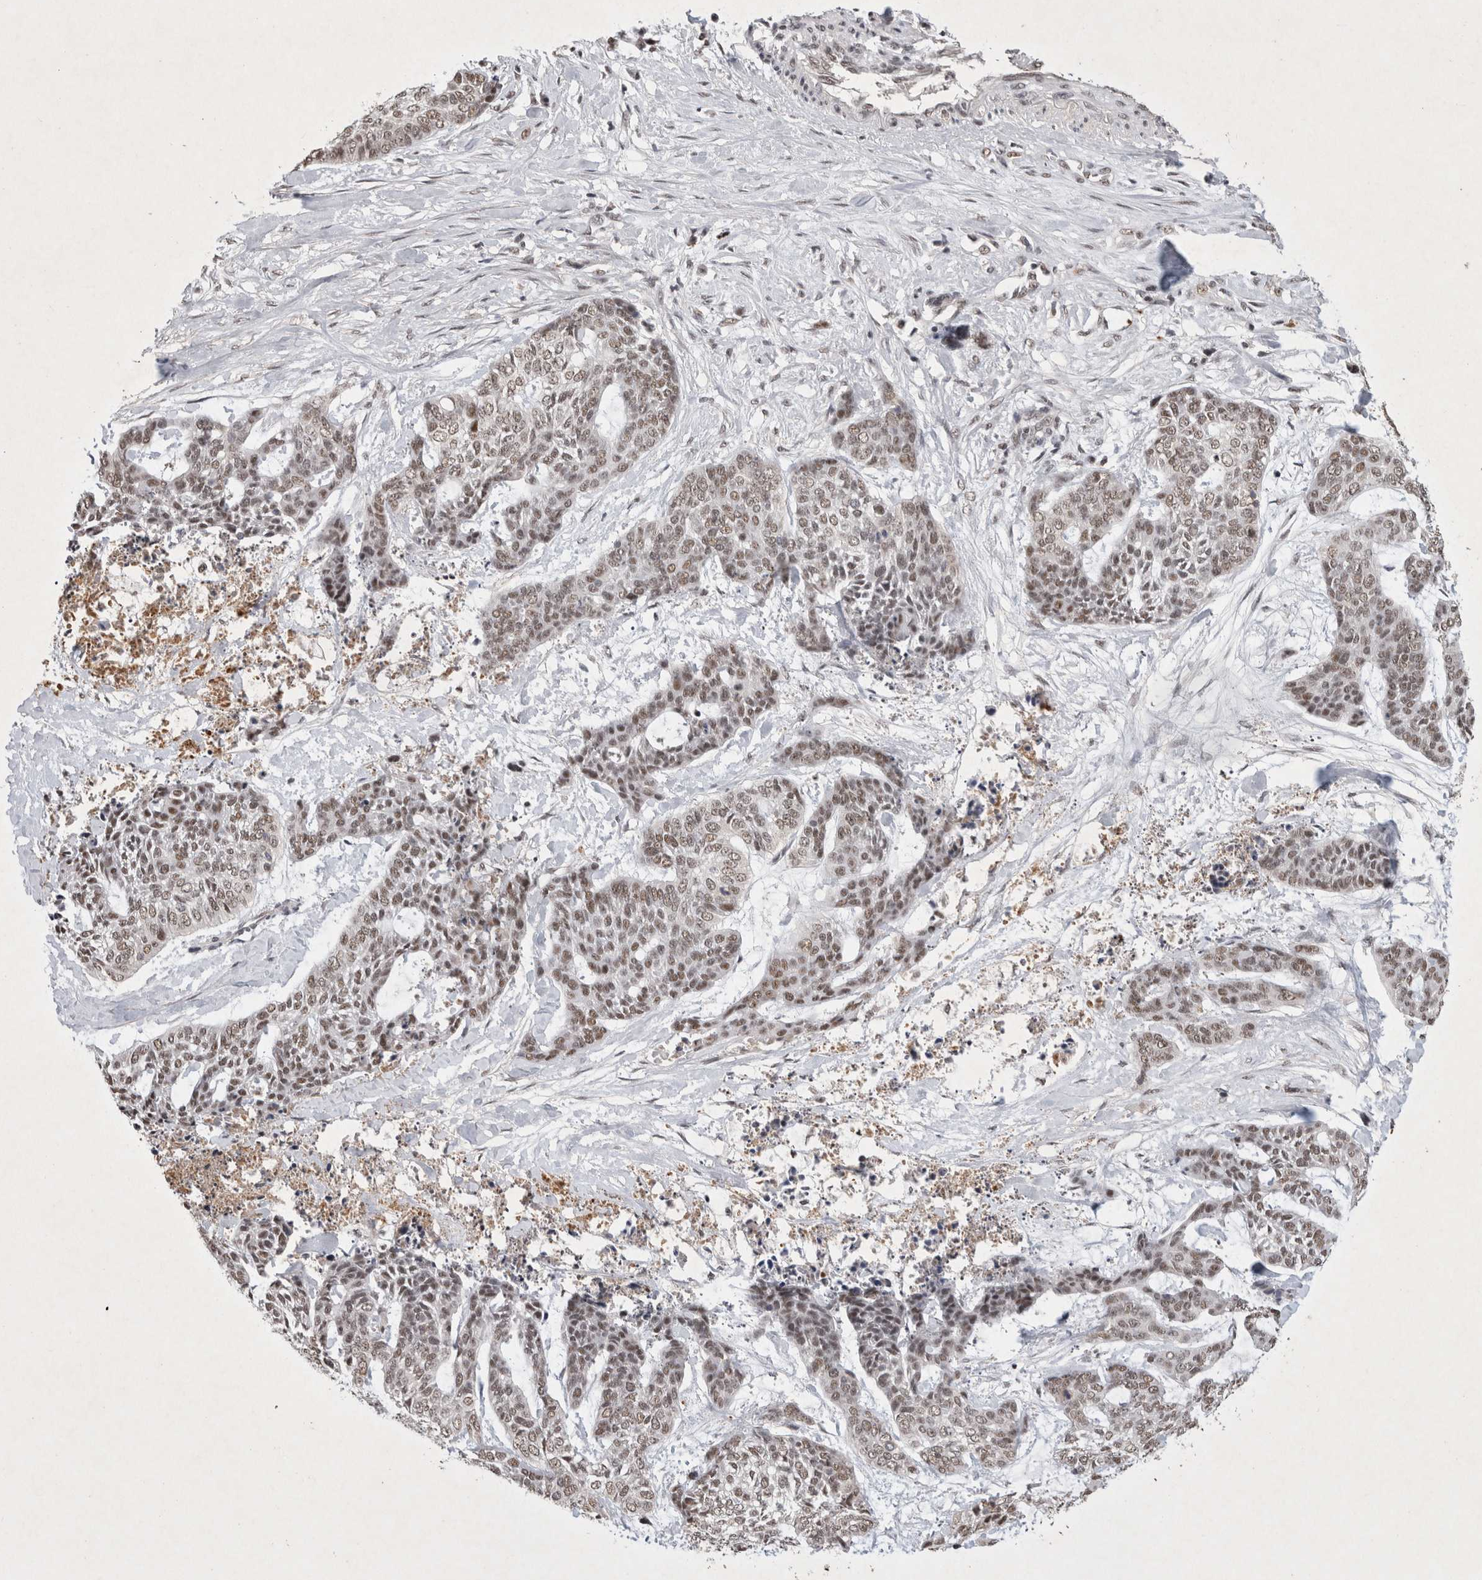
{"staining": {"intensity": "weak", "quantity": ">75%", "location": "nuclear"}, "tissue": "skin cancer", "cell_type": "Tumor cells", "image_type": "cancer", "snomed": [{"axis": "morphology", "description": "Basal cell carcinoma"}, {"axis": "topography", "description": "Skin"}], "caption": "Immunohistochemistry of basal cell carcinoma (skin) shows low levels of weak nuclear staining in approximately >75% of tumor cells.", "gene": "XRCC5", "patient": {"sex": "female", "age": 64}}